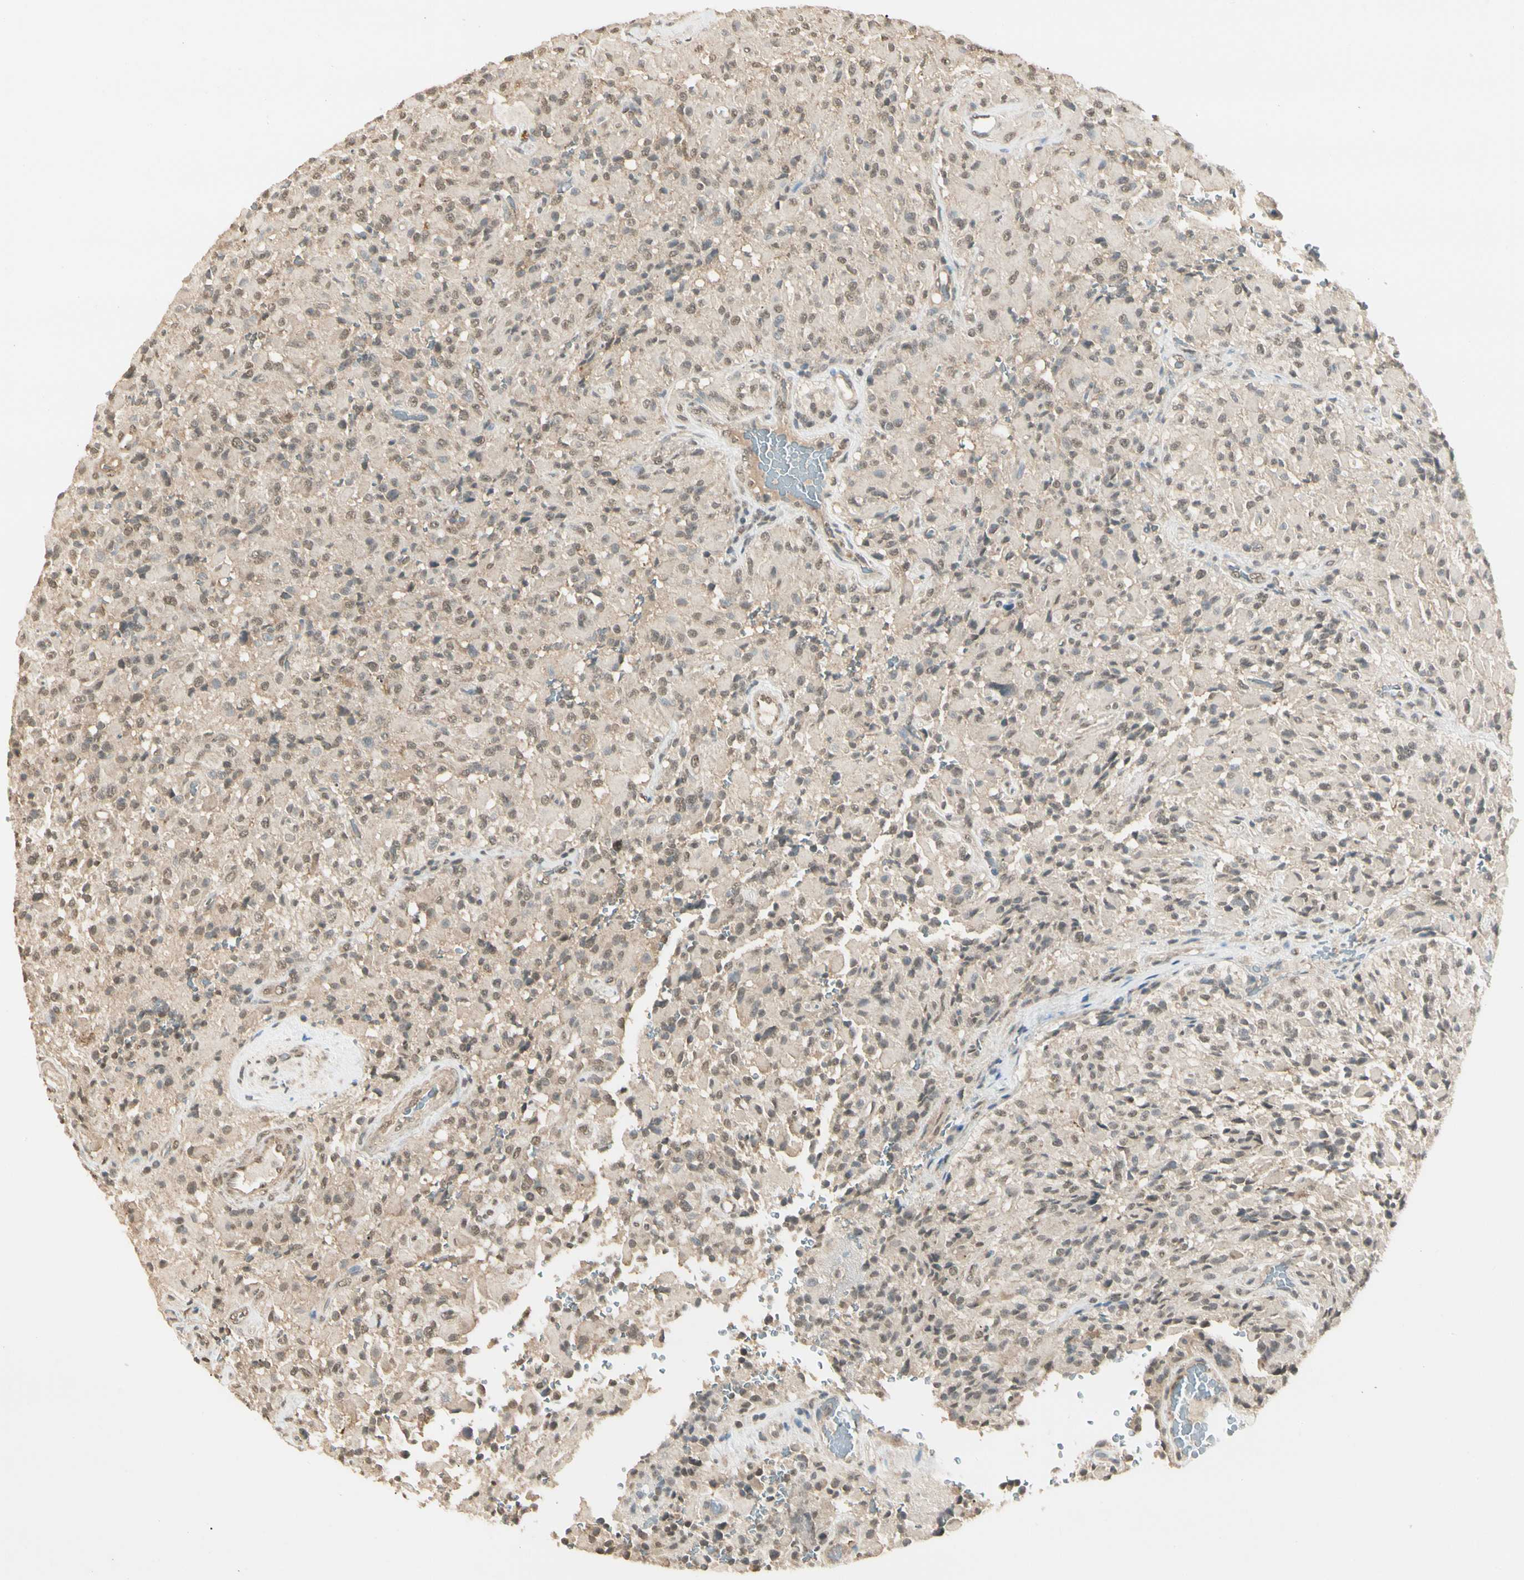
{"staining": {"intensity": "weak", "quantity": "25%-75%", "location": "nuclear"}, "tissue": "glioma", "cell_type": "Tumor cells", "image_type": "cancer", "snomed": [{"axis": "morphology", "description": "Glioma, malignant, High grade"}, {"axis": "topography", "description": "Brain"}], "caption": "The micrograph reveals immunohistochemical staining of malignant glioma (high-grade). There is weak nuclear expression is present in about 25%-75% of tumor cells.", "gene": "SGCA", "patient": {"sex": "male", "age": 71}}